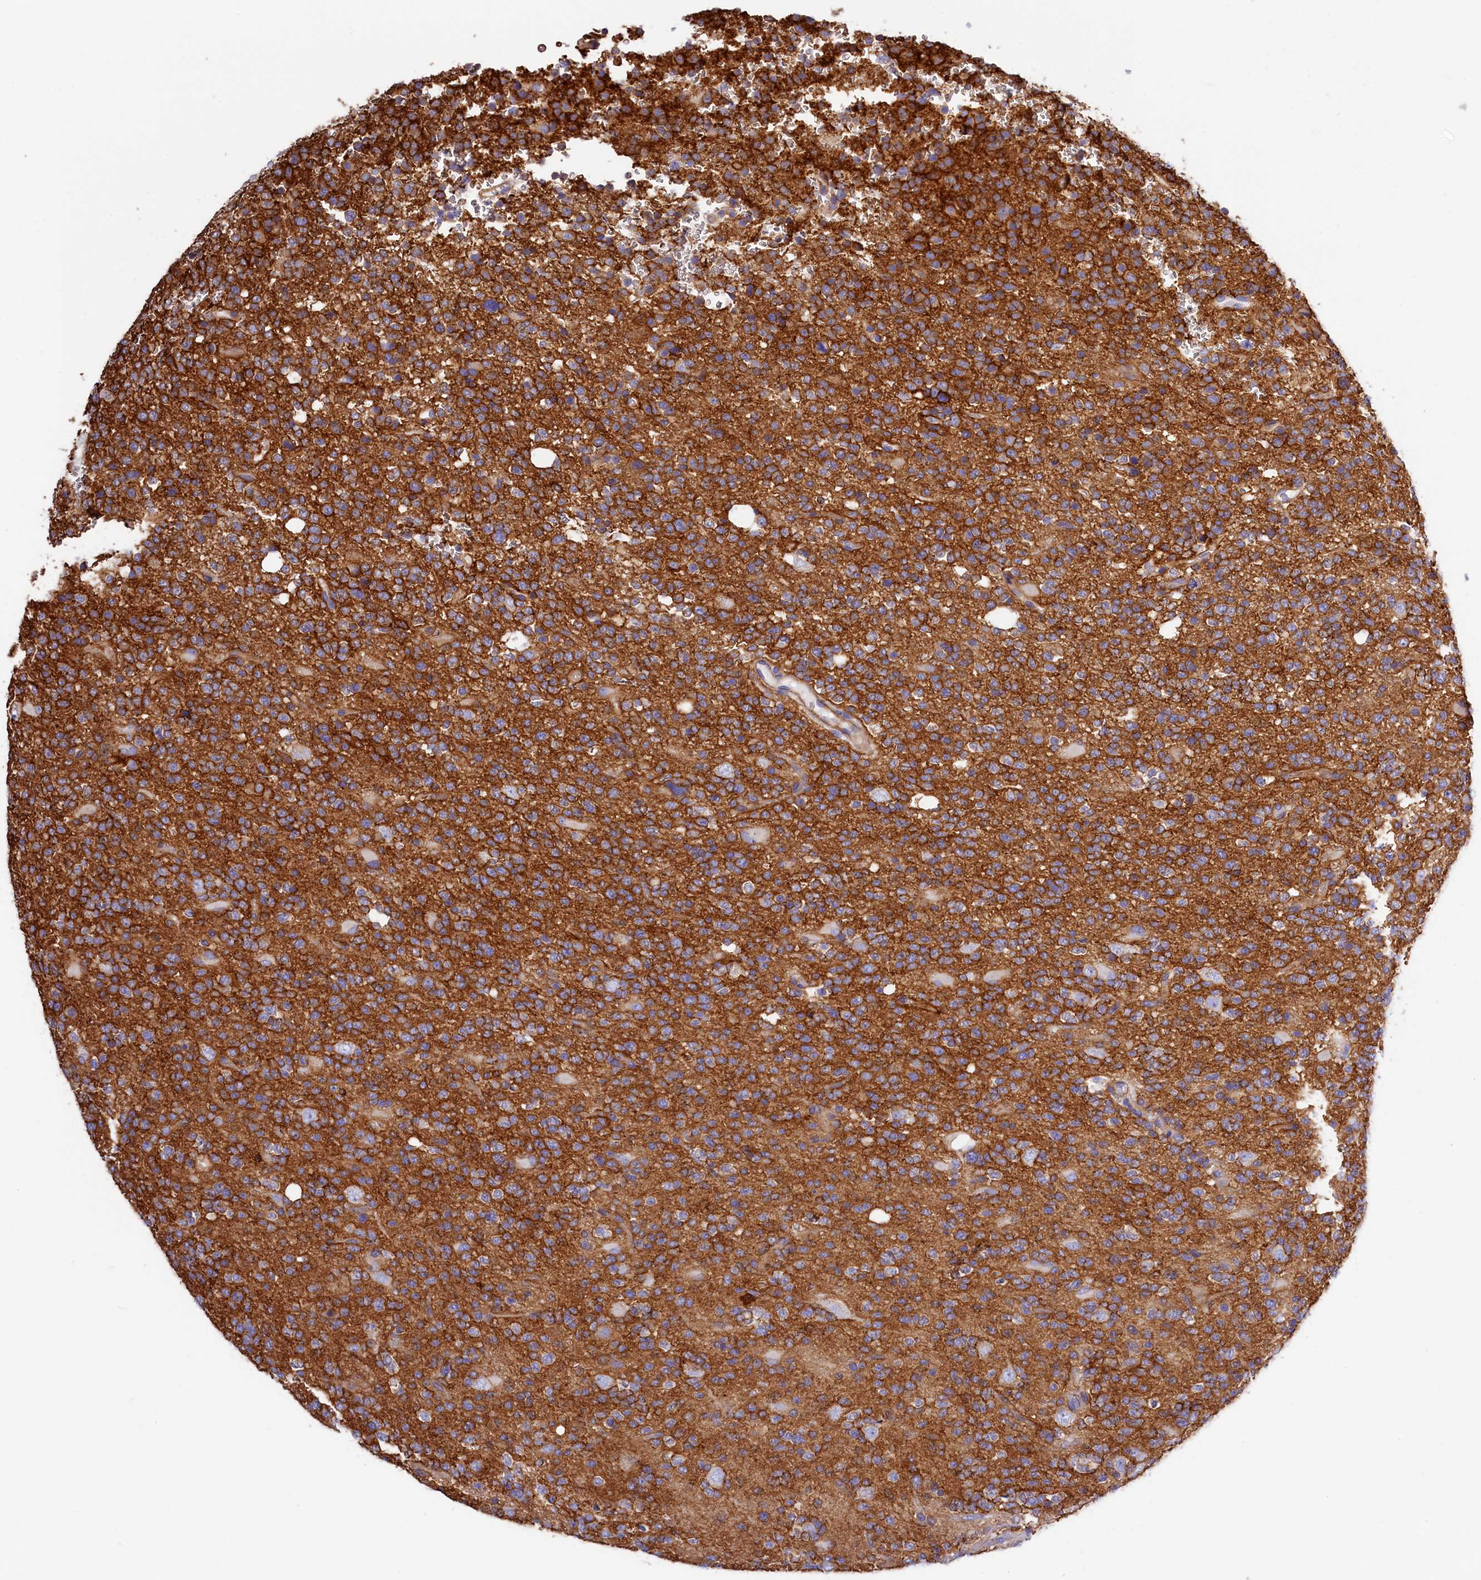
{"staining": {"intensity": "strong", "quantity": ">75%", "location": "cytoplasmic/membranous"}, "tissue": "glioma", "cell_type": "Tumor cells", "image_type": "cancer", "snomed": [{"axis": "morphology", "description": "Glioma, malignant, High grade"}, {"axis": "topography", "description": "Brain"}], "caption": "The histopathology image demonstrates a brown stain indicating the presence of a protein in the cytoplasmic/membranous of tumor cells in malignant glioma (high-grade). The protein is stained brown, and the nuclei are stained in blue (DAB IHC with brightfield microscopy, high magnification).", "gene": "ATP2B4", "patient": {"sex": "female", "age": 62}}